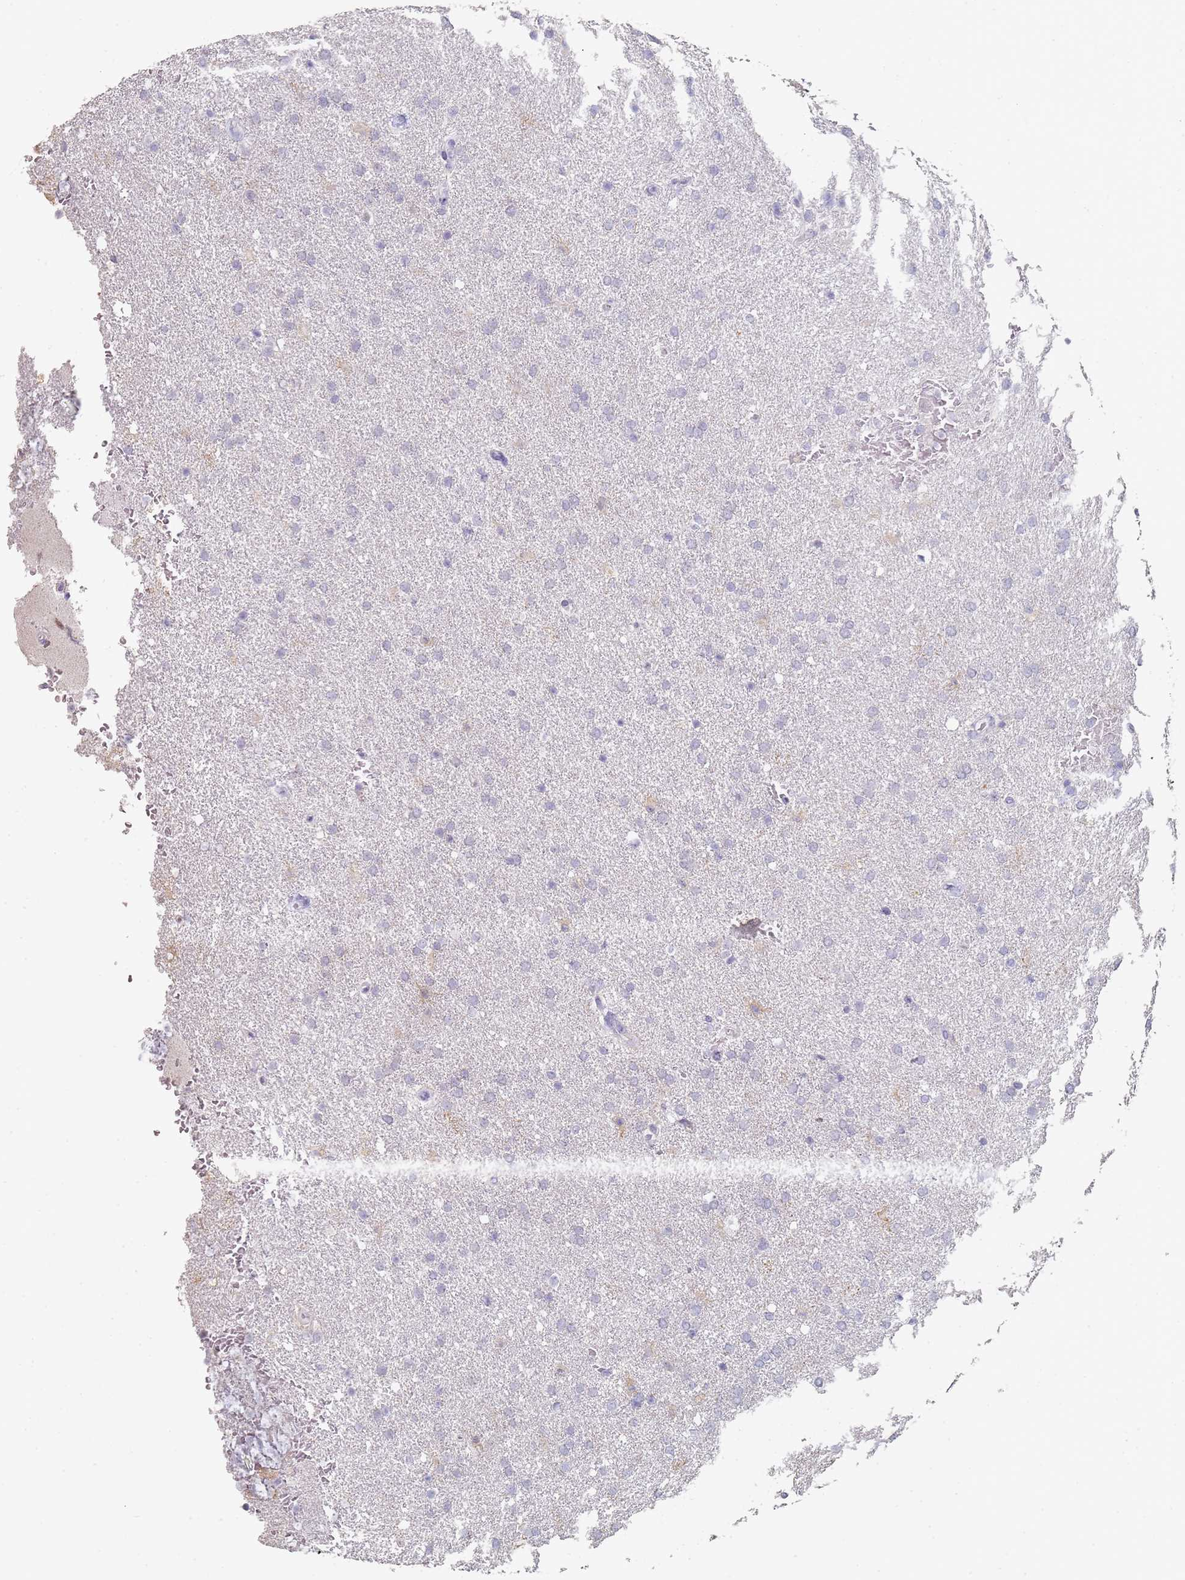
{"staining": {"intensity": "negative", "quantity": "none", "location": "none"}, "tissue": "glioma", "cell_type": "Tumor cells", "image_type": "cancer", "snomed": [{"axis": "morphology", "description": "Glioma, malignant, High grade"}, {"axis": "topography", "description": "Brain"}], "caption": "Malignant high-grade glioma stained for a protein using immunohistochemistry exhibits no staining tumor cells.", "gene": "DNAH11", "patient": {"sex": "male", "age": 72}}